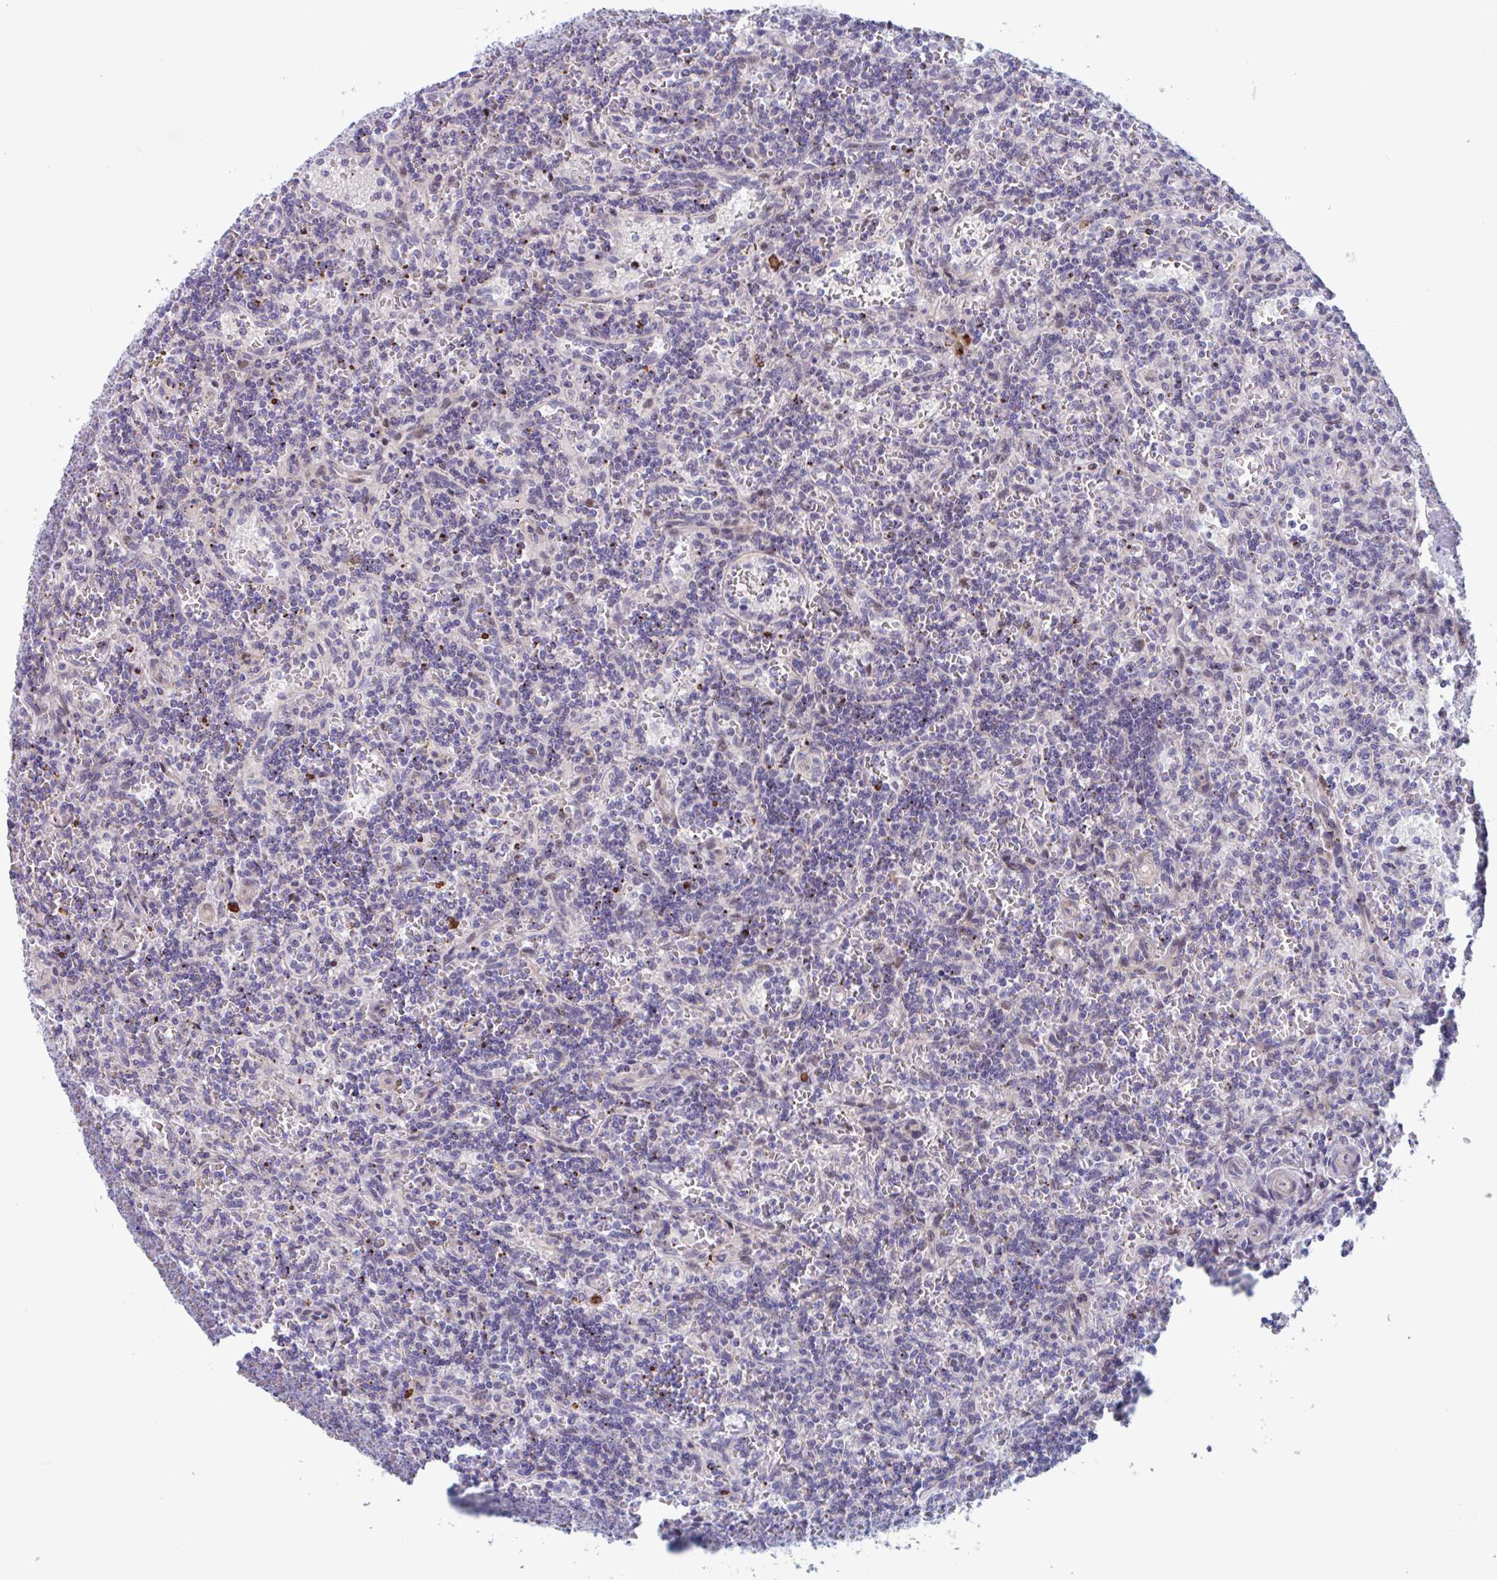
{"staining": {"intensity": "negative", "quantity": "none", "location": "none"}, "tissue": "lymphoma", "cell_type": "Tumor cells", "image_type": "cancer", "snomed": [{"axis": "morphology", "description": "Malignant lymphoma, non-Hodgkin's type, Low grade"}, {"axis": "topography", "description": "Spleen"}], "caption": "Low-grade malignant lymphoma, non-Hodgkin's type was stained to show a protein in brown. There is no significant positivity in tumor cells.", "gene": "DUXA", "patient": {"sex": "male", "age": 73}}